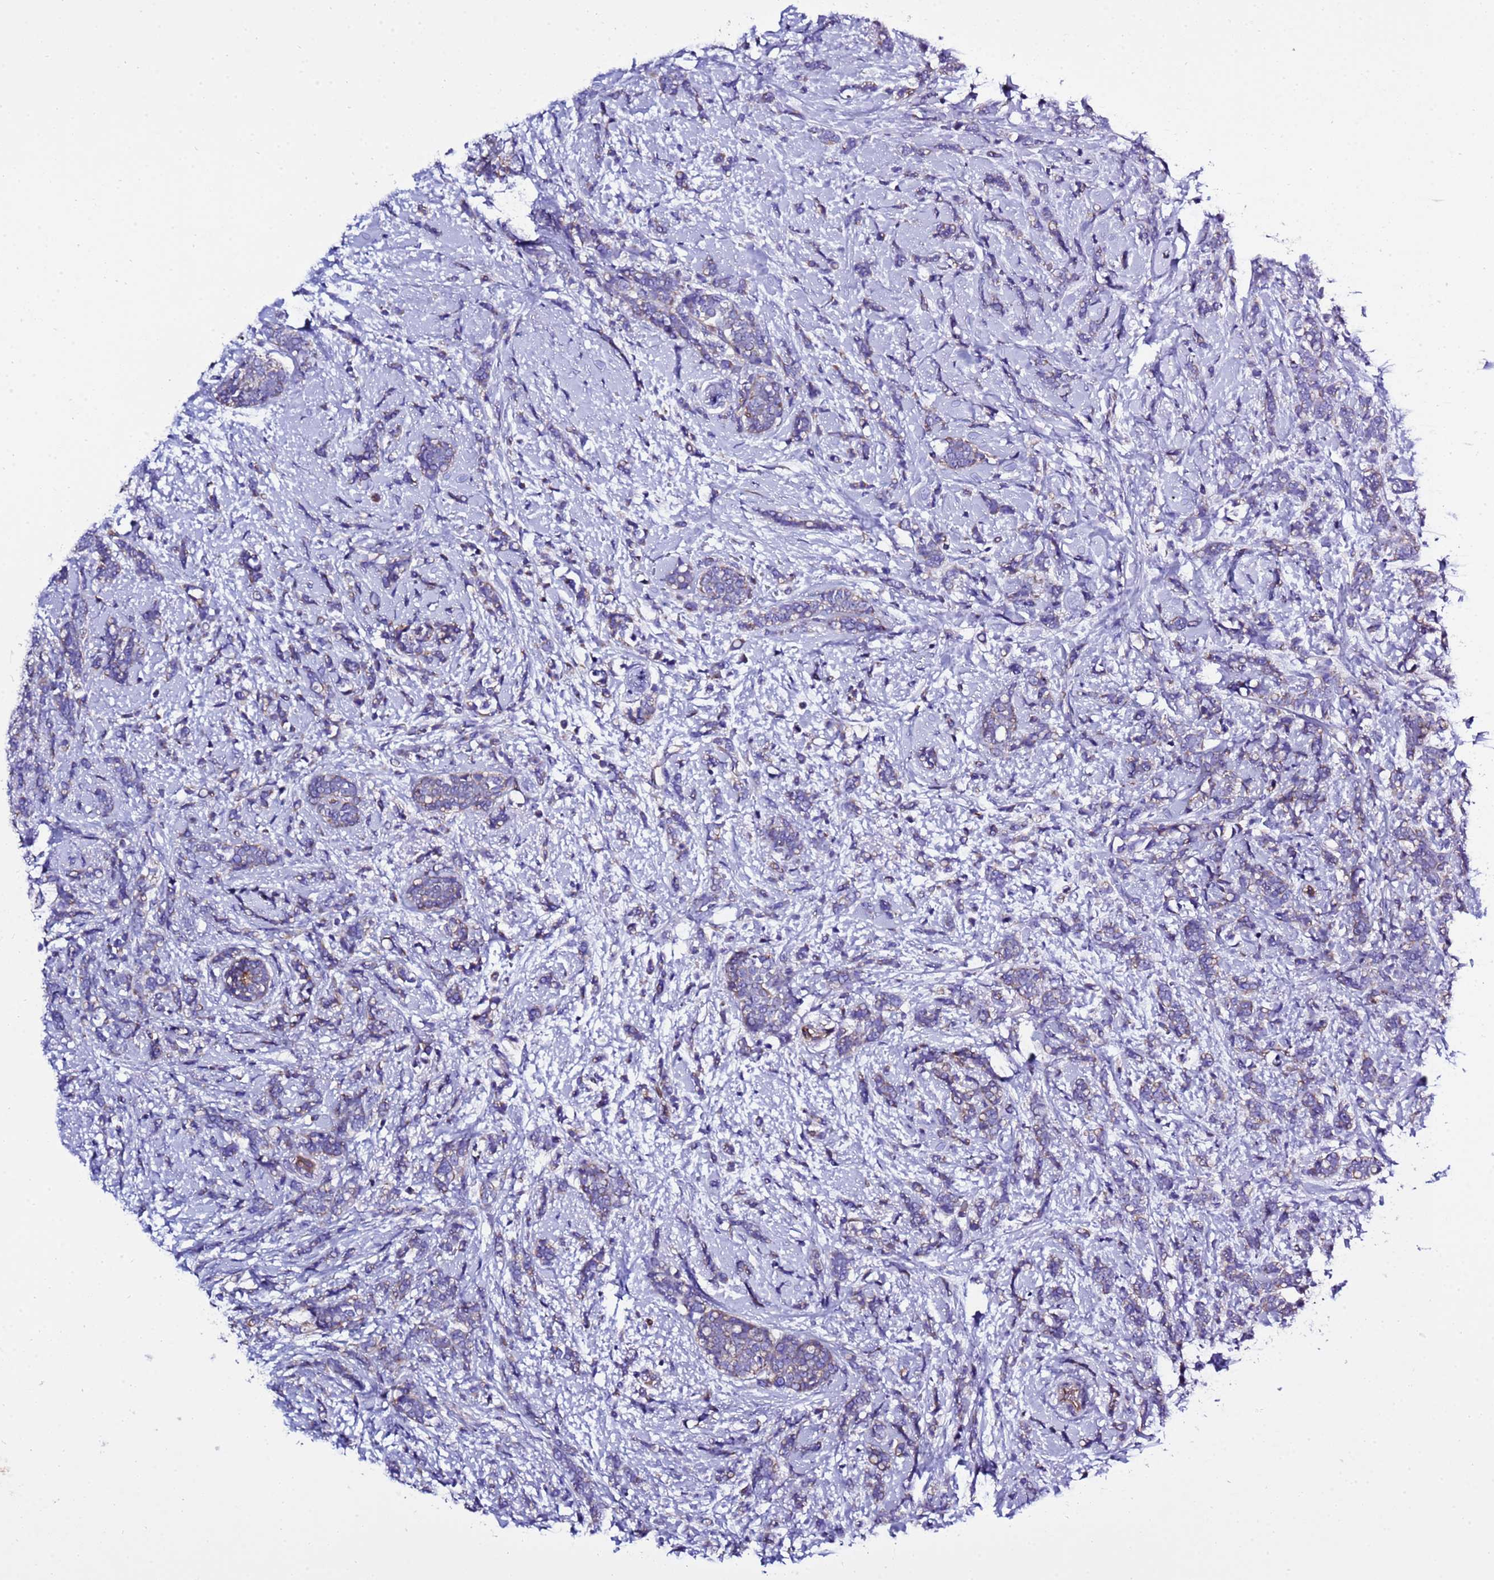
{"staining": {"intensity": "negative", "quantity": "none", "location": "none"}, "tissue": "breast cancer", "cell_type": "Tumor cells", "image_type": "cancer", "snomed": [{"axis": "morphology", "description": "Lobular carcinoma"}, {"axis": "topography", "description": "Breast"}], "caption": "Tumor cells are negative for protein expression in human lobular carcinoma (breast). (DAB (3,3'-diaminobenzidine) IHC visualized using brightfield microscopy, high magnification).", "gene": "KICS2", "patient": {"sex": "female", "age": 58}}